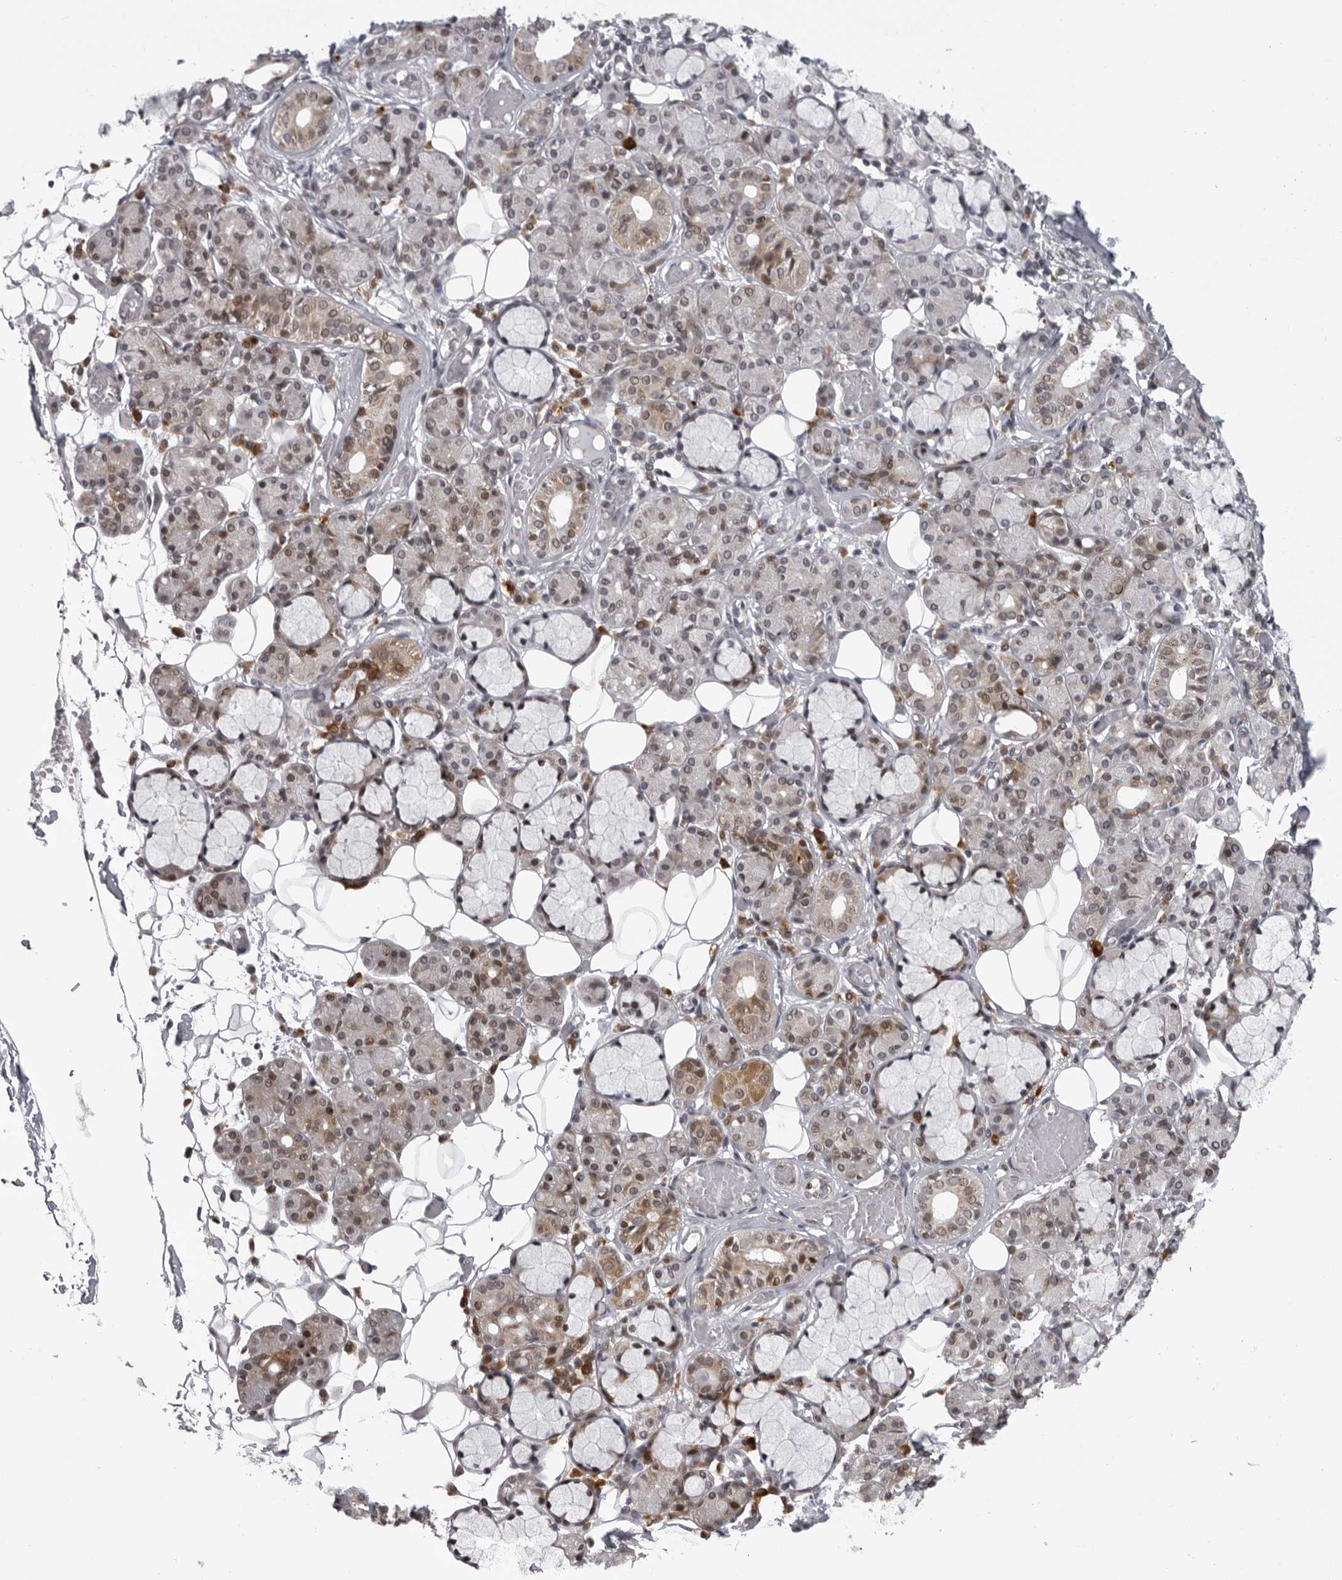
{"staining": {"intensity": "moderate", "quantity": "<25%", "location": "cytoplasmic/membranous"}, "tissue": "salivary gland", "cell_type": "Glandular cells", "image_type": "normal", "snomed": [{"axis": "morphology", "description": "Normal tissue, NOS"}, {"axis": "topography", "description": "Salivary gland"}], "caption": "DAB (3,3'-diaminobenzidine) immunohistochemical staining of unremarkable salivary gland demonstrates moderate cytoplasmic/membranous protein expression in approximately <25% of glandular cells.", "gene": "GCSAML", "patient": {"sex": "male", "age": 63}}